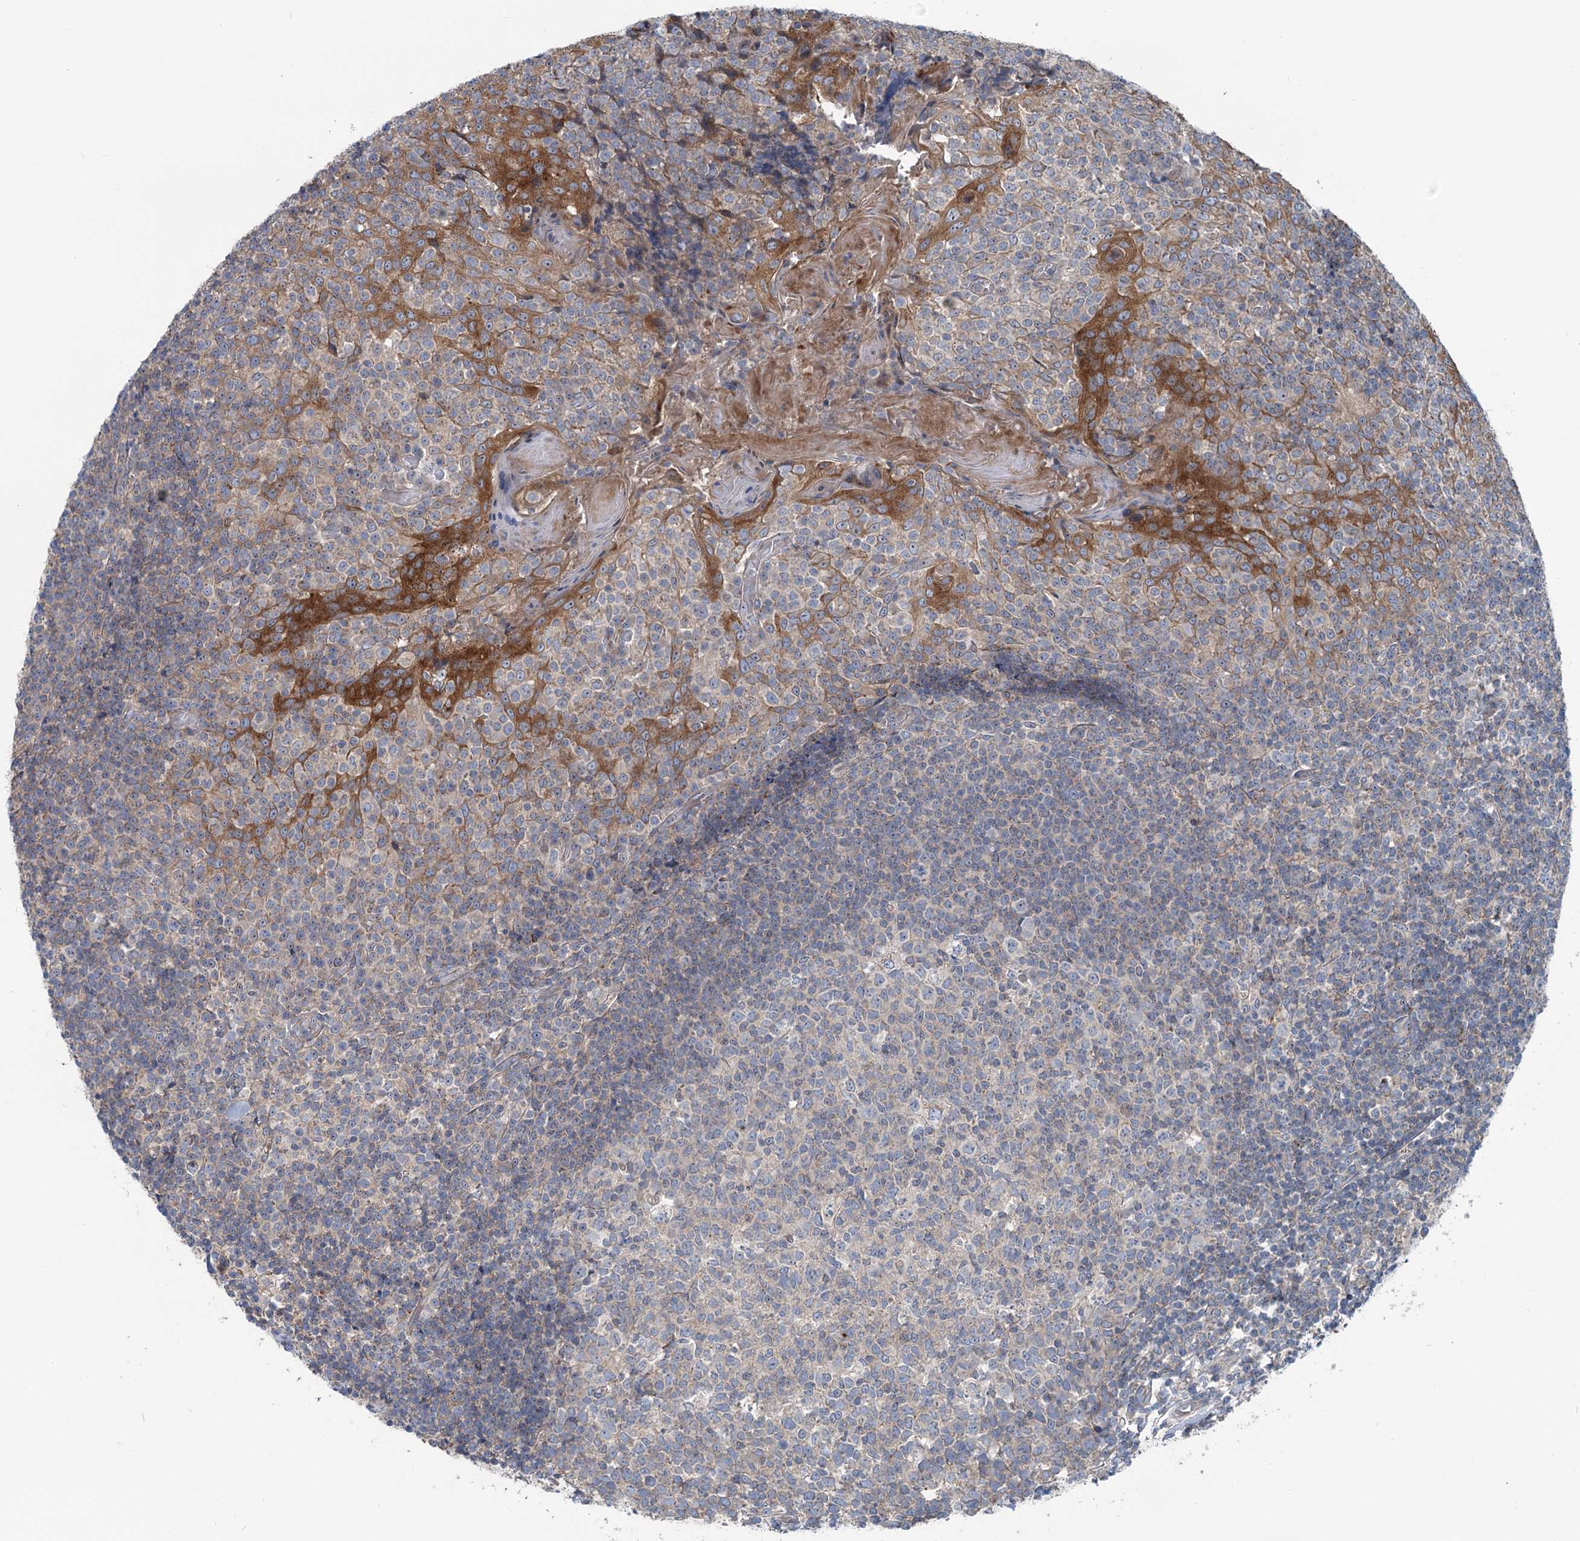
{"staining": {"intensity": "negative", "quantity": "none", "location": "none"}, "tissue": "tonsil", "cell_type": "Germinal center cells", "image_type": "normal", "snomed": [{"axis": "morphology", "description": "Normal tissue, NOS"}, {"axis": "topography", "description": "Tonsil"}], "caption": "Germinal center cells show no significant protein staining in normal tonsil. (DAB immunohistochemistry visualized using brightfield microscopy, high magnification).", "gene": "MARK2", "patient": {"sex": "female", "age": 19}}